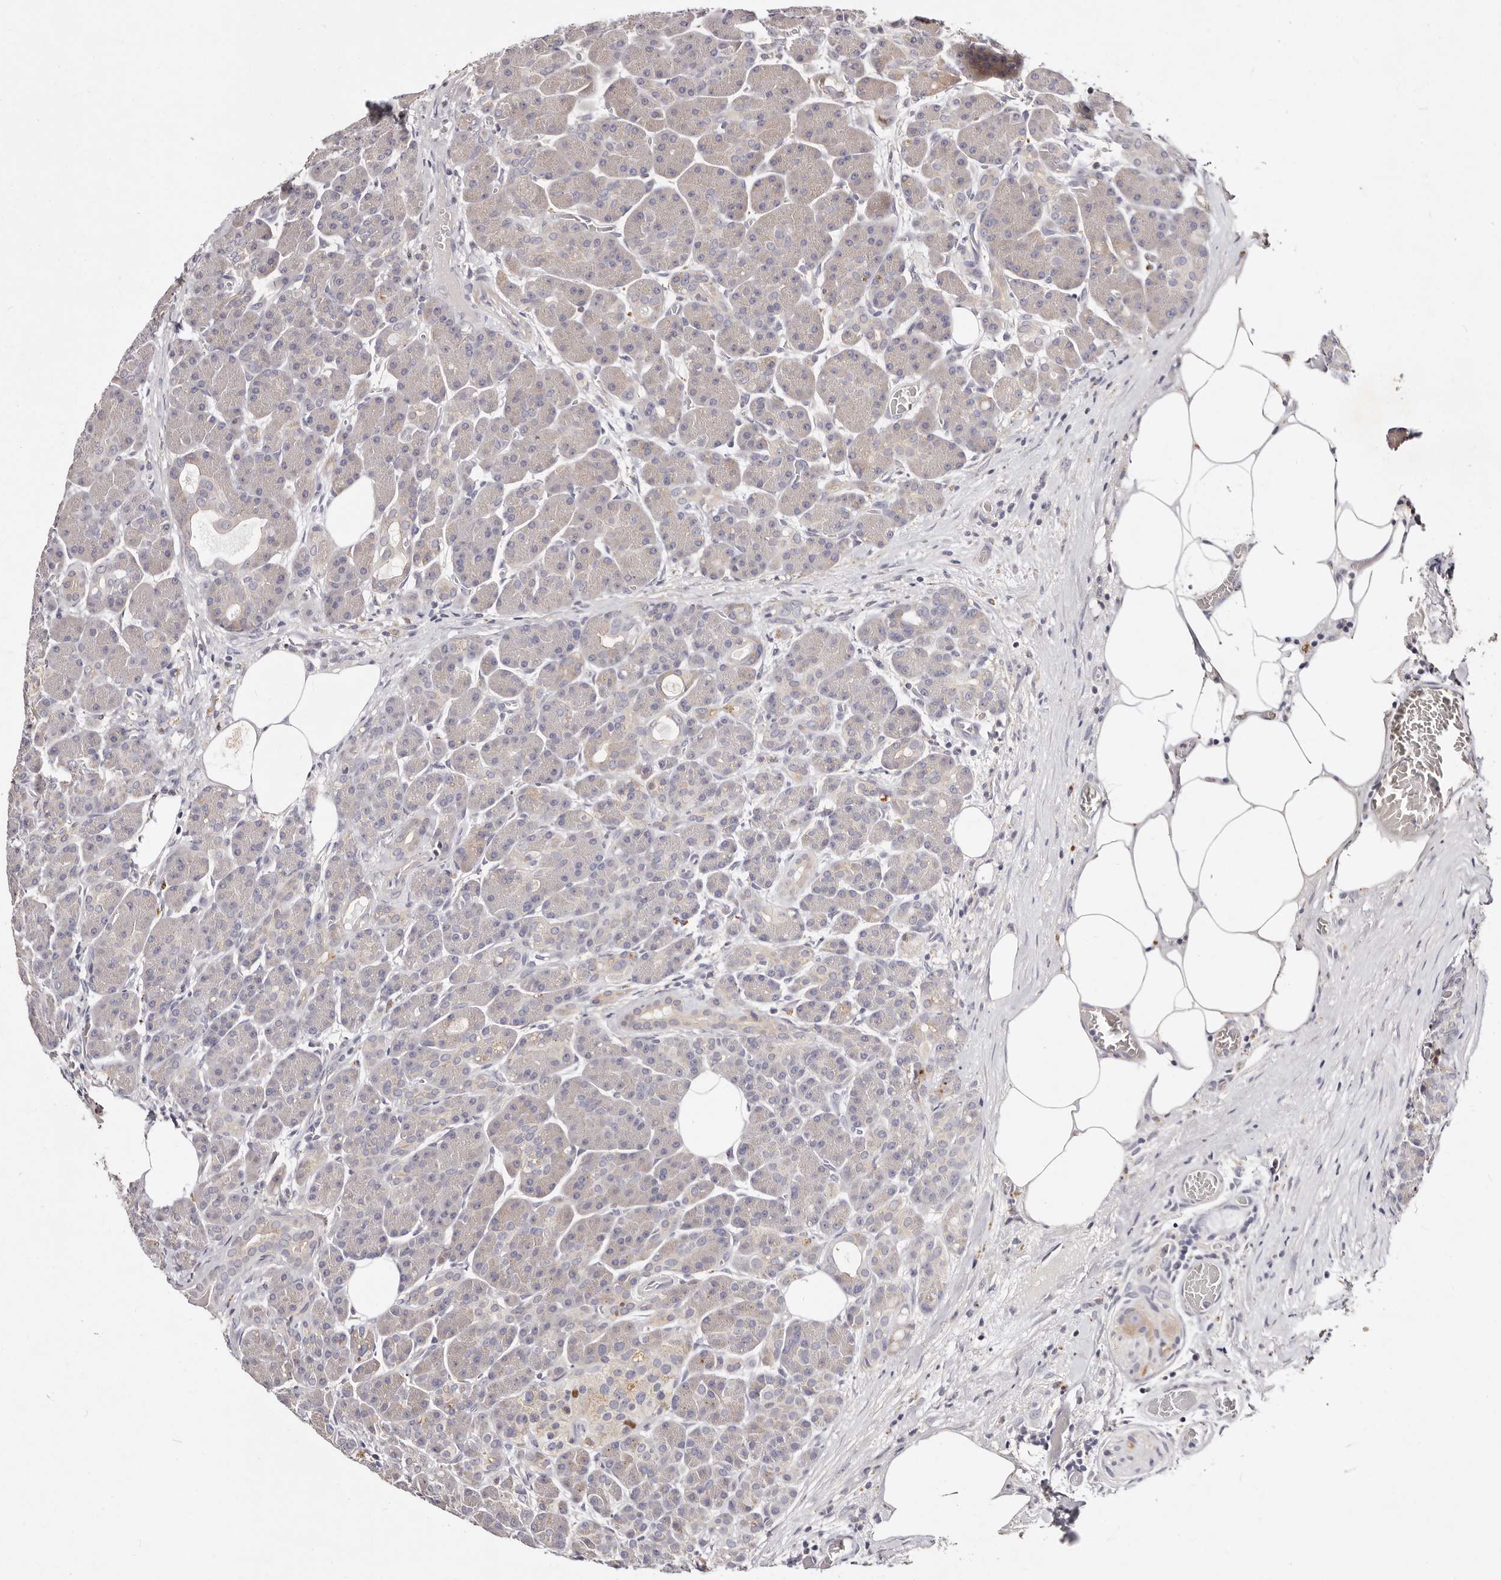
{"staining": {"intensity": "weak", "quantity": "<25%", "location": "cytoplasmic/membranous"}, "tissue": "pancreas", "cell_type": "Exocrine glandular cells", "image_type": "normal", "snomed": [{"axis": "morphology", "description": "Normal tissue, NOS"}, {"axis": "topography", "description": "Pancreas"}], "caption": "Photomicrograph shows no significant protein staining in exocrine glandular cells of benign pancreas. The staining was performed using DAB to visualize the protein expression in brown, while the nuclei were stained in blue with hematoxylin (Magnification: 20x).", "gene": "MRPS33", "patient": {"sex": "male", "age": 63}}